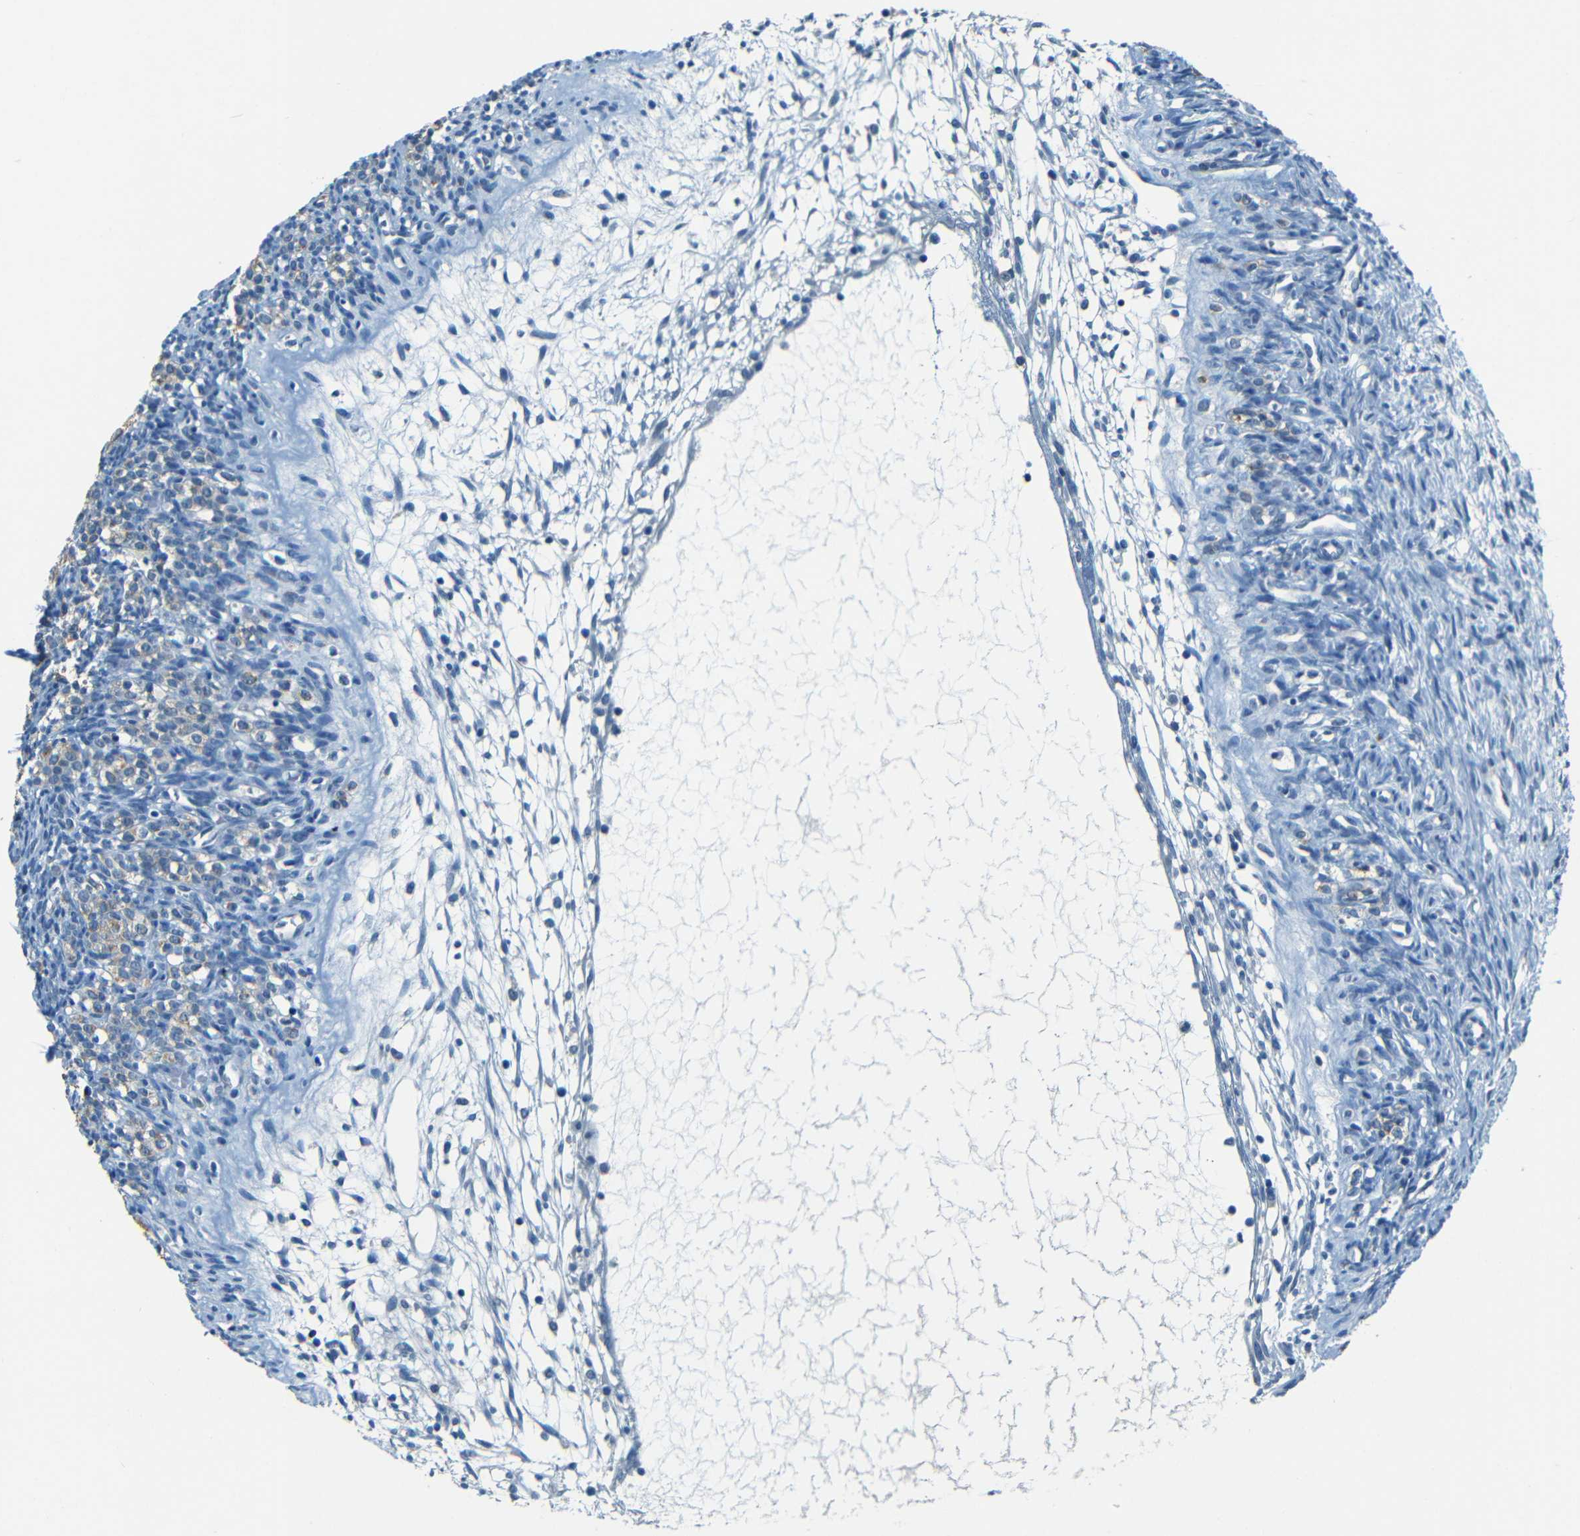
{"staining": {"intensity": "negative", "quantity": "none", "location": "none"}, "tissue": "ovary", "cell_type": "Ovarian stroma cells", "image_type": "normal", "snomed": [{"axis": "morphology", "description": "Normal tissue, NOS"}, {"axis": "topography", "description": "Ovary"}], "caption": "DAB immunohistochemical staining of unremarkable ovary shows no significant staining in ovarian stroma cells.", "gene": "ZMAT1", "patient": {"sex": "female", "age": 33}}